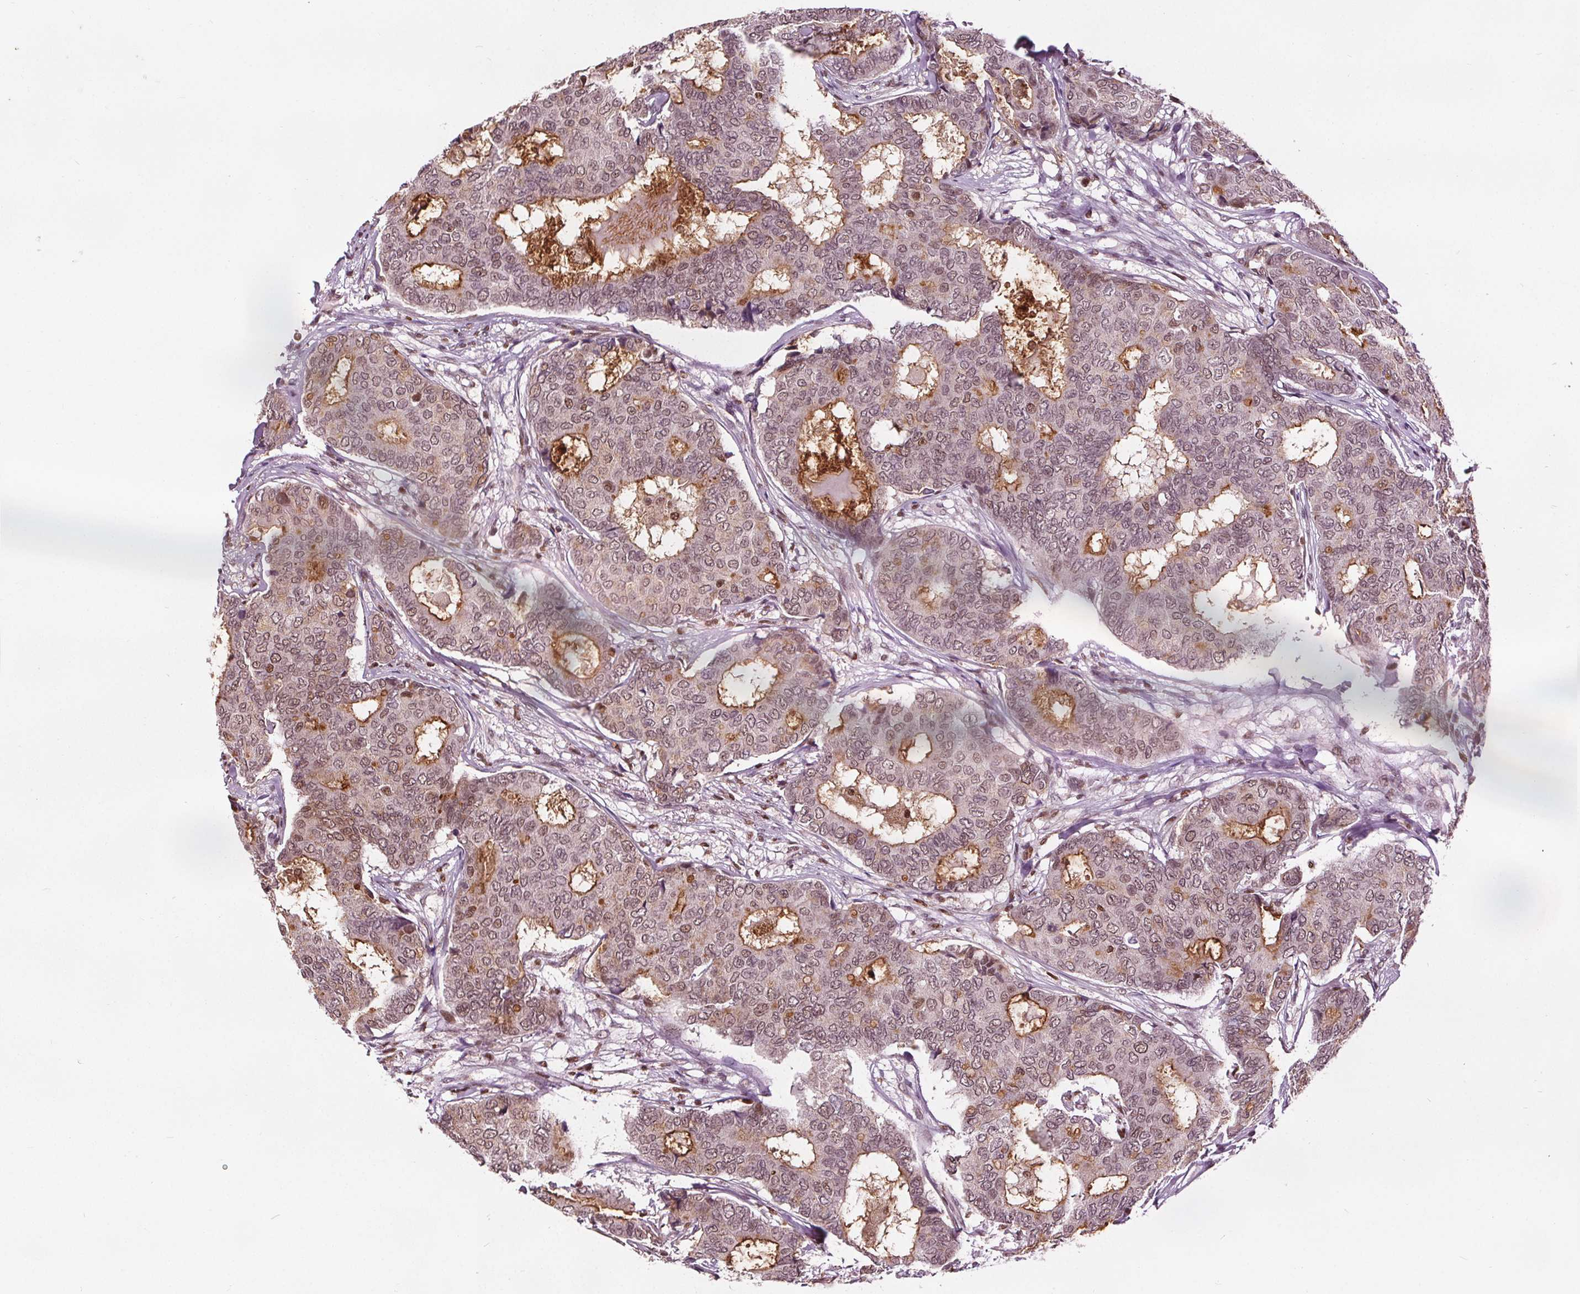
{"staining": {"intensity": "moderate", "quantity": "25%-75%", "location": "cytoplasmic/membranous,nuclear"}, "tissue": "breast cancer", "cell_type": "Tumor cells", "image_type": "cancer", "snomed": [{"axis": "morphology", "description": "Duct carcinoma"}, {"axis": "topography", "description": "Breast"}], "caption": "Immunohistochemical staining of human breast invasive ductal carcinoma exhibits moderate cytoplasmic/membranous and nuclear protein staining in approximately 25%-75% of tumor cells. The staining is performed using DAB (3,3'-diaminobenzidine) brown chromogen to label protein expression. The nuclei are counter-stained blue using hematoxylin.", "gene": "DDX11", "patient": {"sex": "female", "age": 75}}